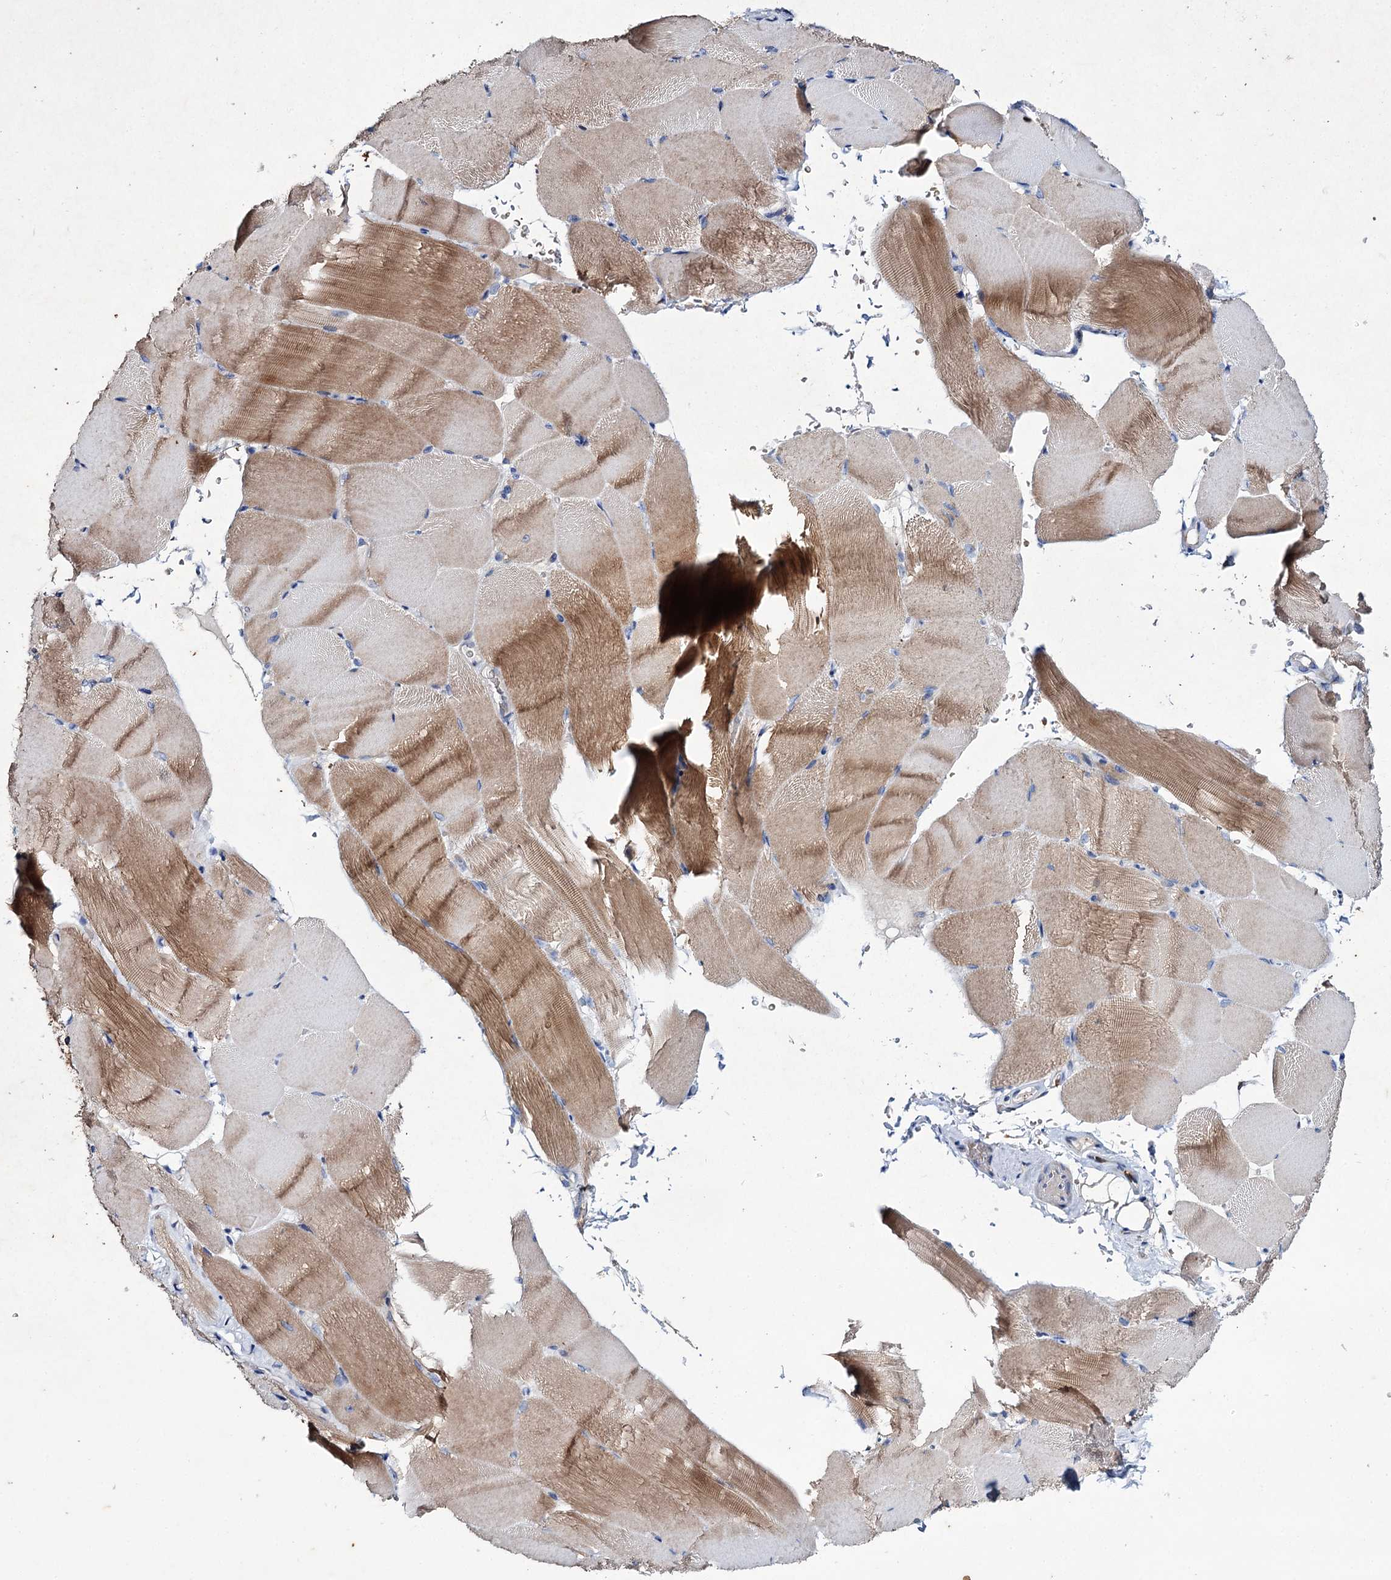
{"staining": {"intensity": "moderate", "quantity": "25%-75%", "location": "cytoplasmic/membranous"}, "tissue": "skeletal muscle", "cell_type": "Myocytes", "image_type": "normal", "snomed": [{"axis": "morphology", "description": "Normal tissue, NOS"}, {"axis": "topography", "description": "Skeletal muscle"}, {"axis": "topography", "description": "Parathyroid gland"}], "caption": "About 25%-75% of myocytes in normal human skeletal muscle reveal moderate cytoplasmic/membranous protein expression as visualized by brown immunohistochemical staining.", "gene": "UBASH3B", "patient": {"sex": "female", "age": 37}}